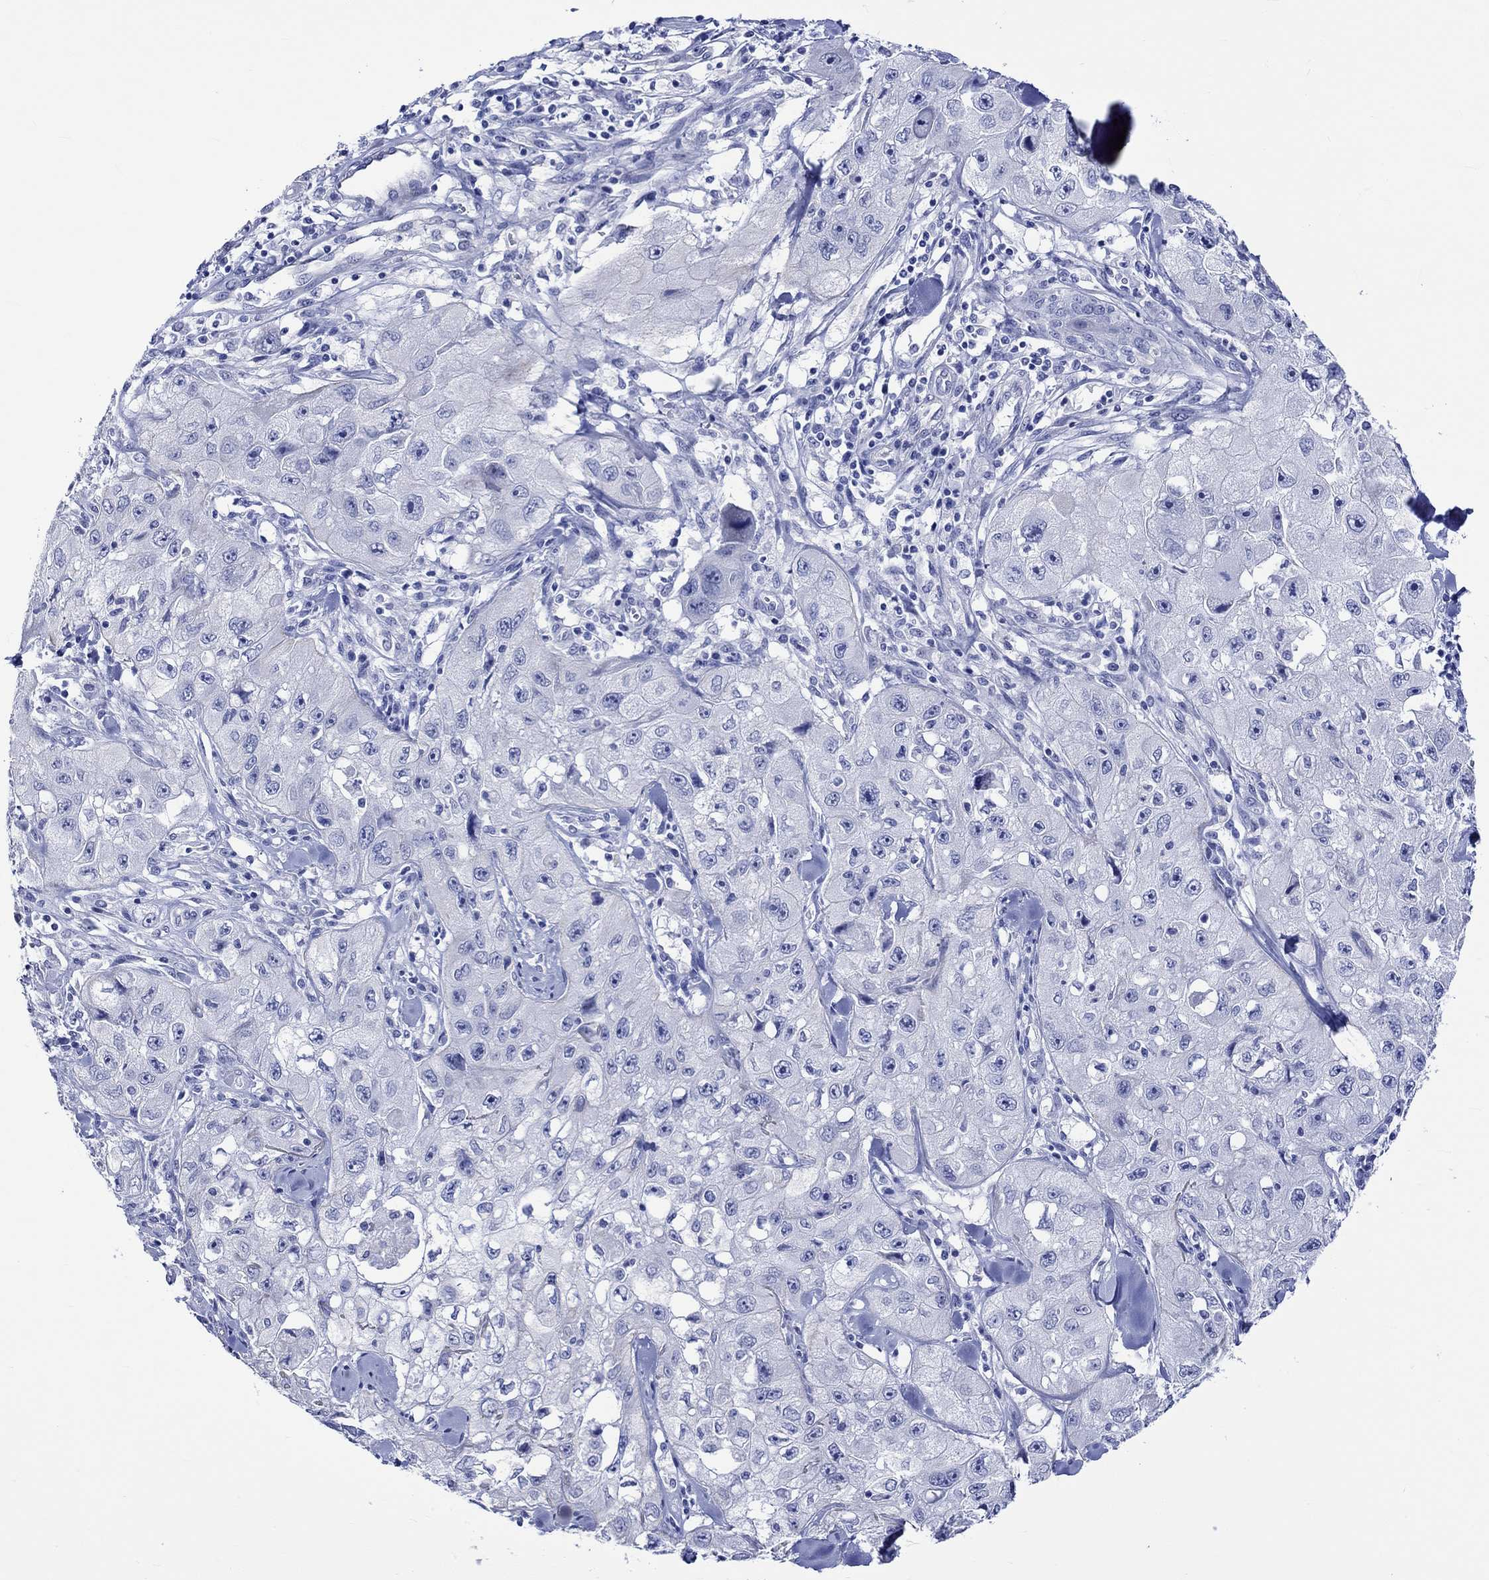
{"staining": {"intensity": "negative", "quantity": "none", "location": "none"}, "tissue": "skin cancer", "cell_type": "Tumor cells", "image_type": "cancer", "snomed": [{"axis": "morphology", "description": "Squamous cell carcinoma, NOS"}, {"axis": "topography", "description": "Skin"}, {"axis": "topography", "description": "Subcutis"}], "caption": "The IHC photomicrograph has no significant positivity in tumor cells of skin cancer (squamous cell carcinoma) tissue. Nuclei are stained in blue.", "gene": "HARBI1", "patient": {"sex": "male", "age": 73}}